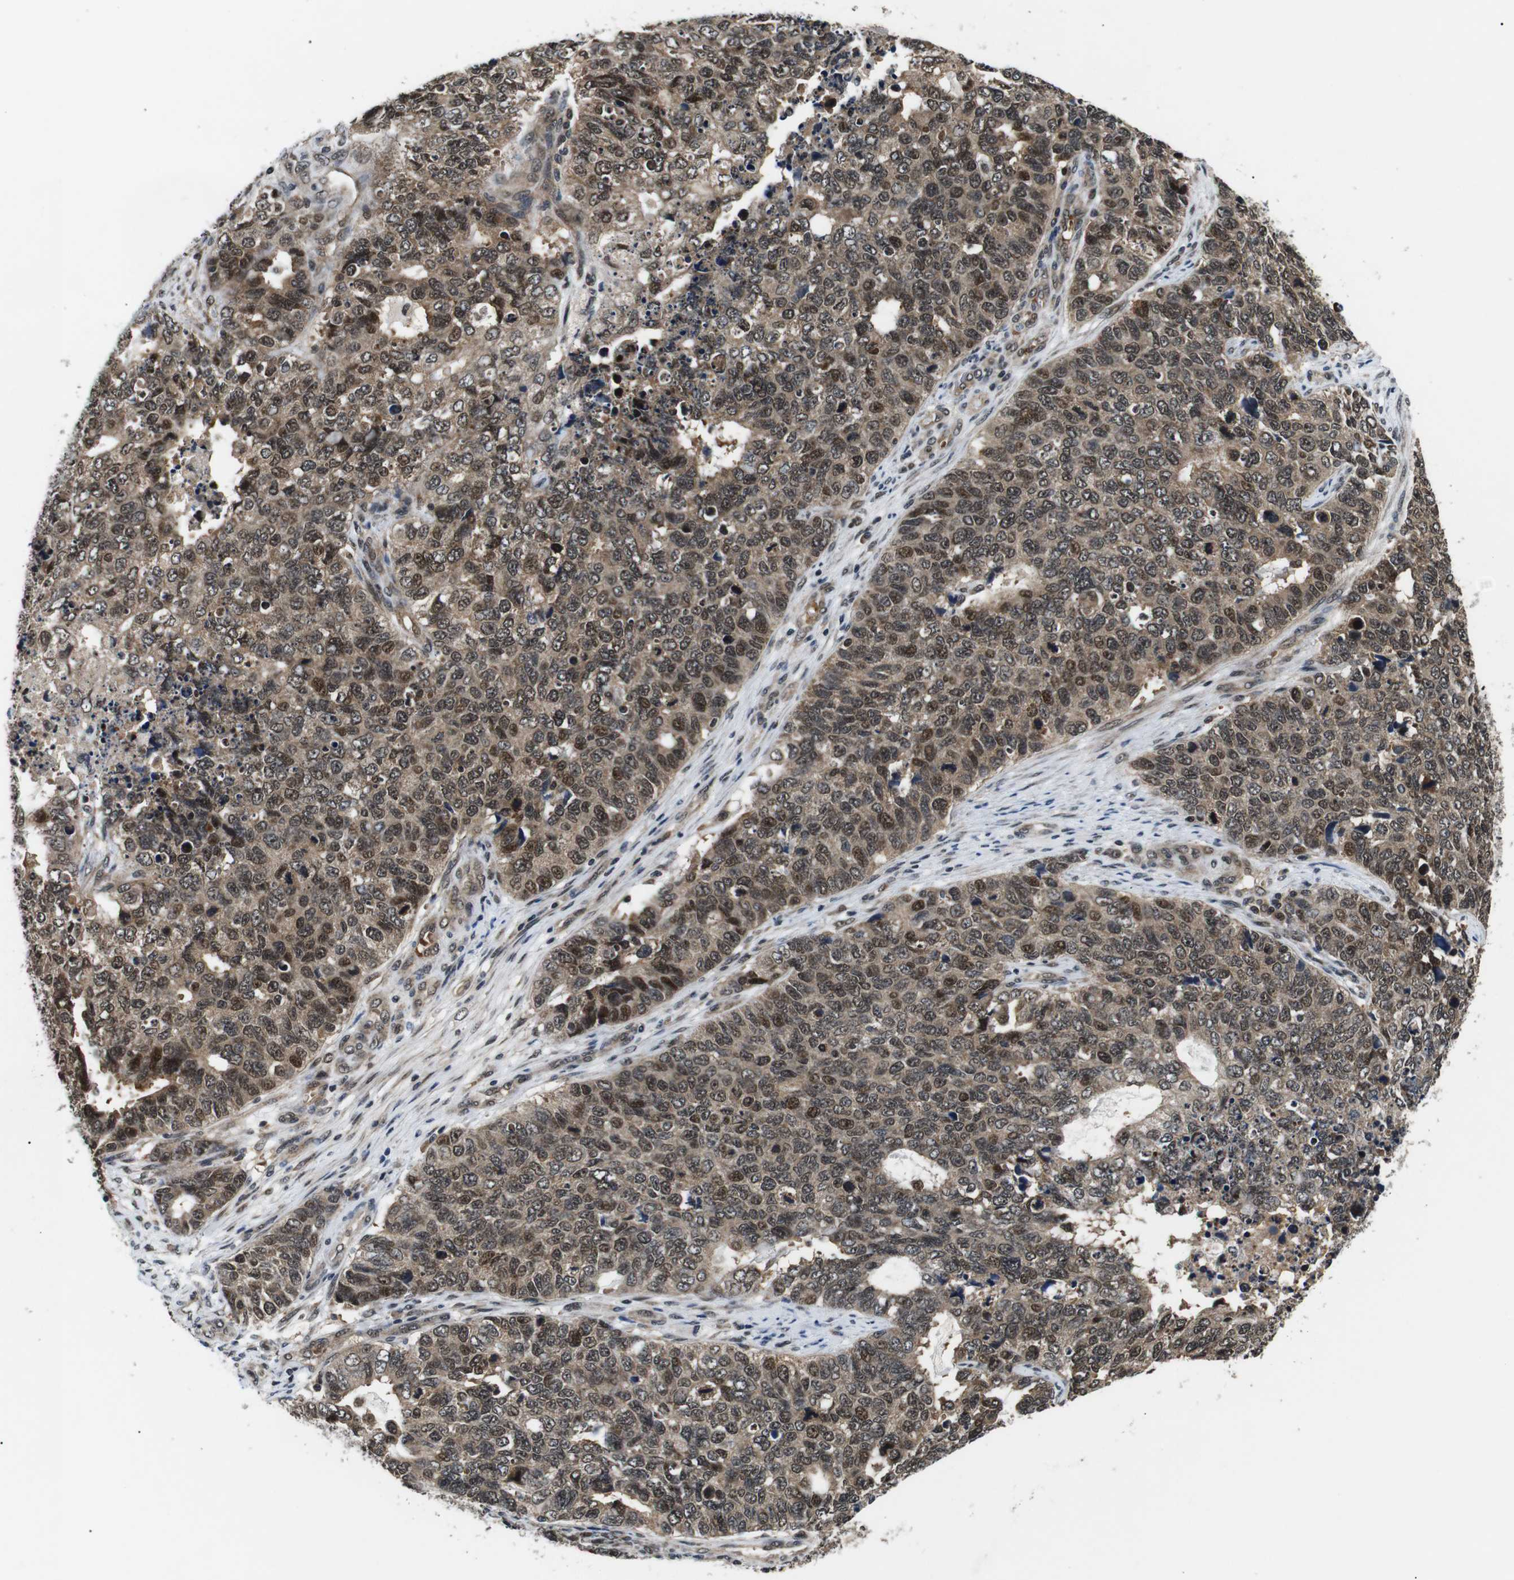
{"staining": {"intensity": "strong", "quantity": ">75%", "location": "cytoplasmic/membranous,nuclear"}, "tissue": "cervical cancer", "cell_type": "Tumor cells", "image_type": "cancer", "snomed": [{"axis": "morphology", "description": "Squamous cell carcinoma, NOS"}, {"axis": "topography", "description": "Cervix"}], "caption": "DAB immunohistochemical staining of cervical cancer (squamous cell carcinoma) demonstrates strong cytoplasmic/membranous and nuclear protein expression in about >75% of tumor cells.", "gene": "SKP1", "patient": {"sex": "female", "age": 63}}